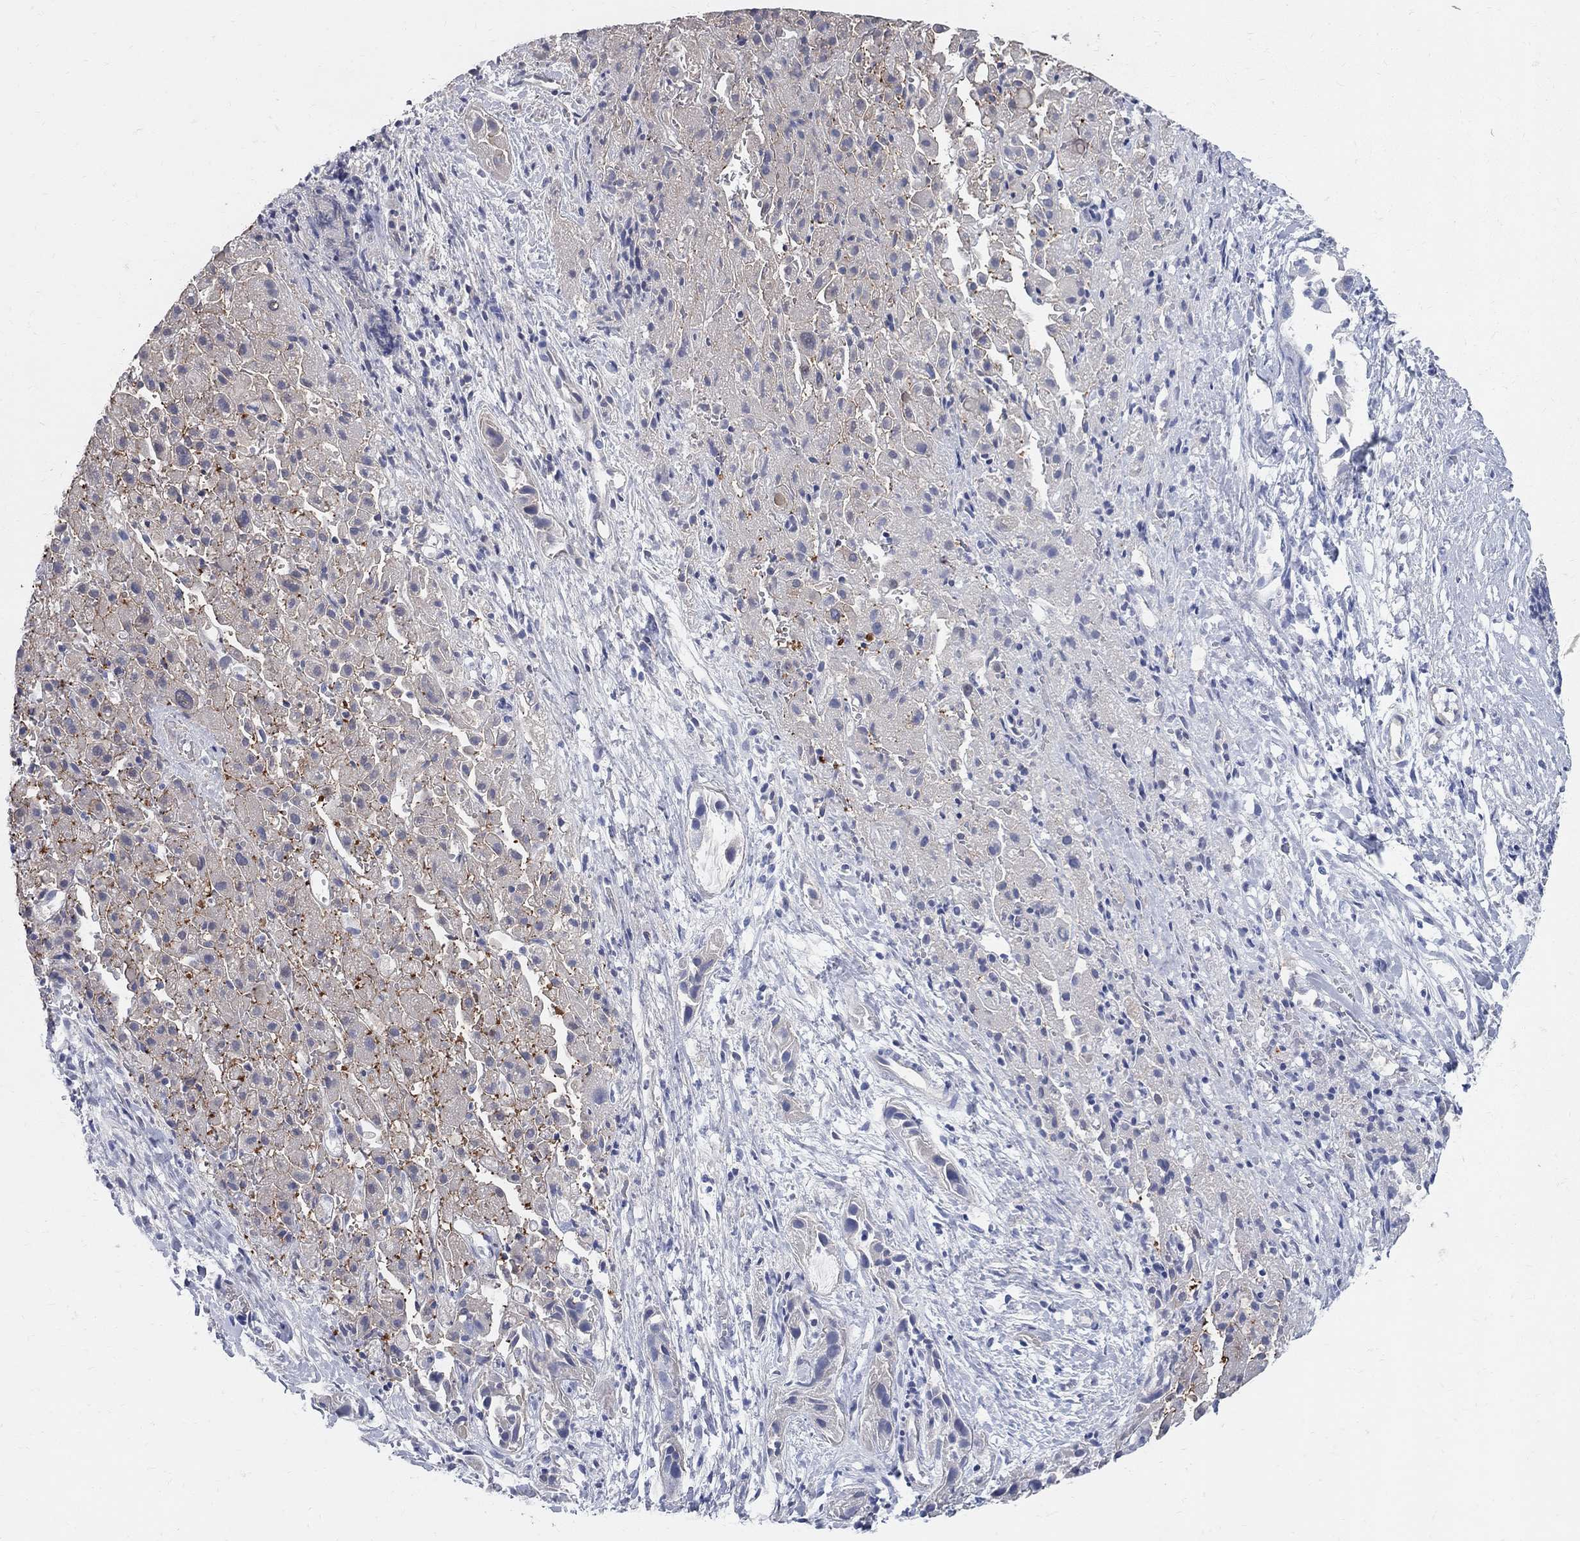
{"staining": {"intensity": "negative", "quantity": "none", "location": "none"}, "tissue": "liver cancer", "cell_type": "Tumor cells", "image_type": "cancer", "snomed": [{"axis": "morphology", "description": "Cholangiocarcinoma"}, {"axis": "topography", "description": "Liver"}], "caption": "Immunohistochemistry of human liver cholangiocarcinoma displays no positivity in tumor cells.", "gene": "AOX1", "patient": {"sex": "female", "age": 52}}